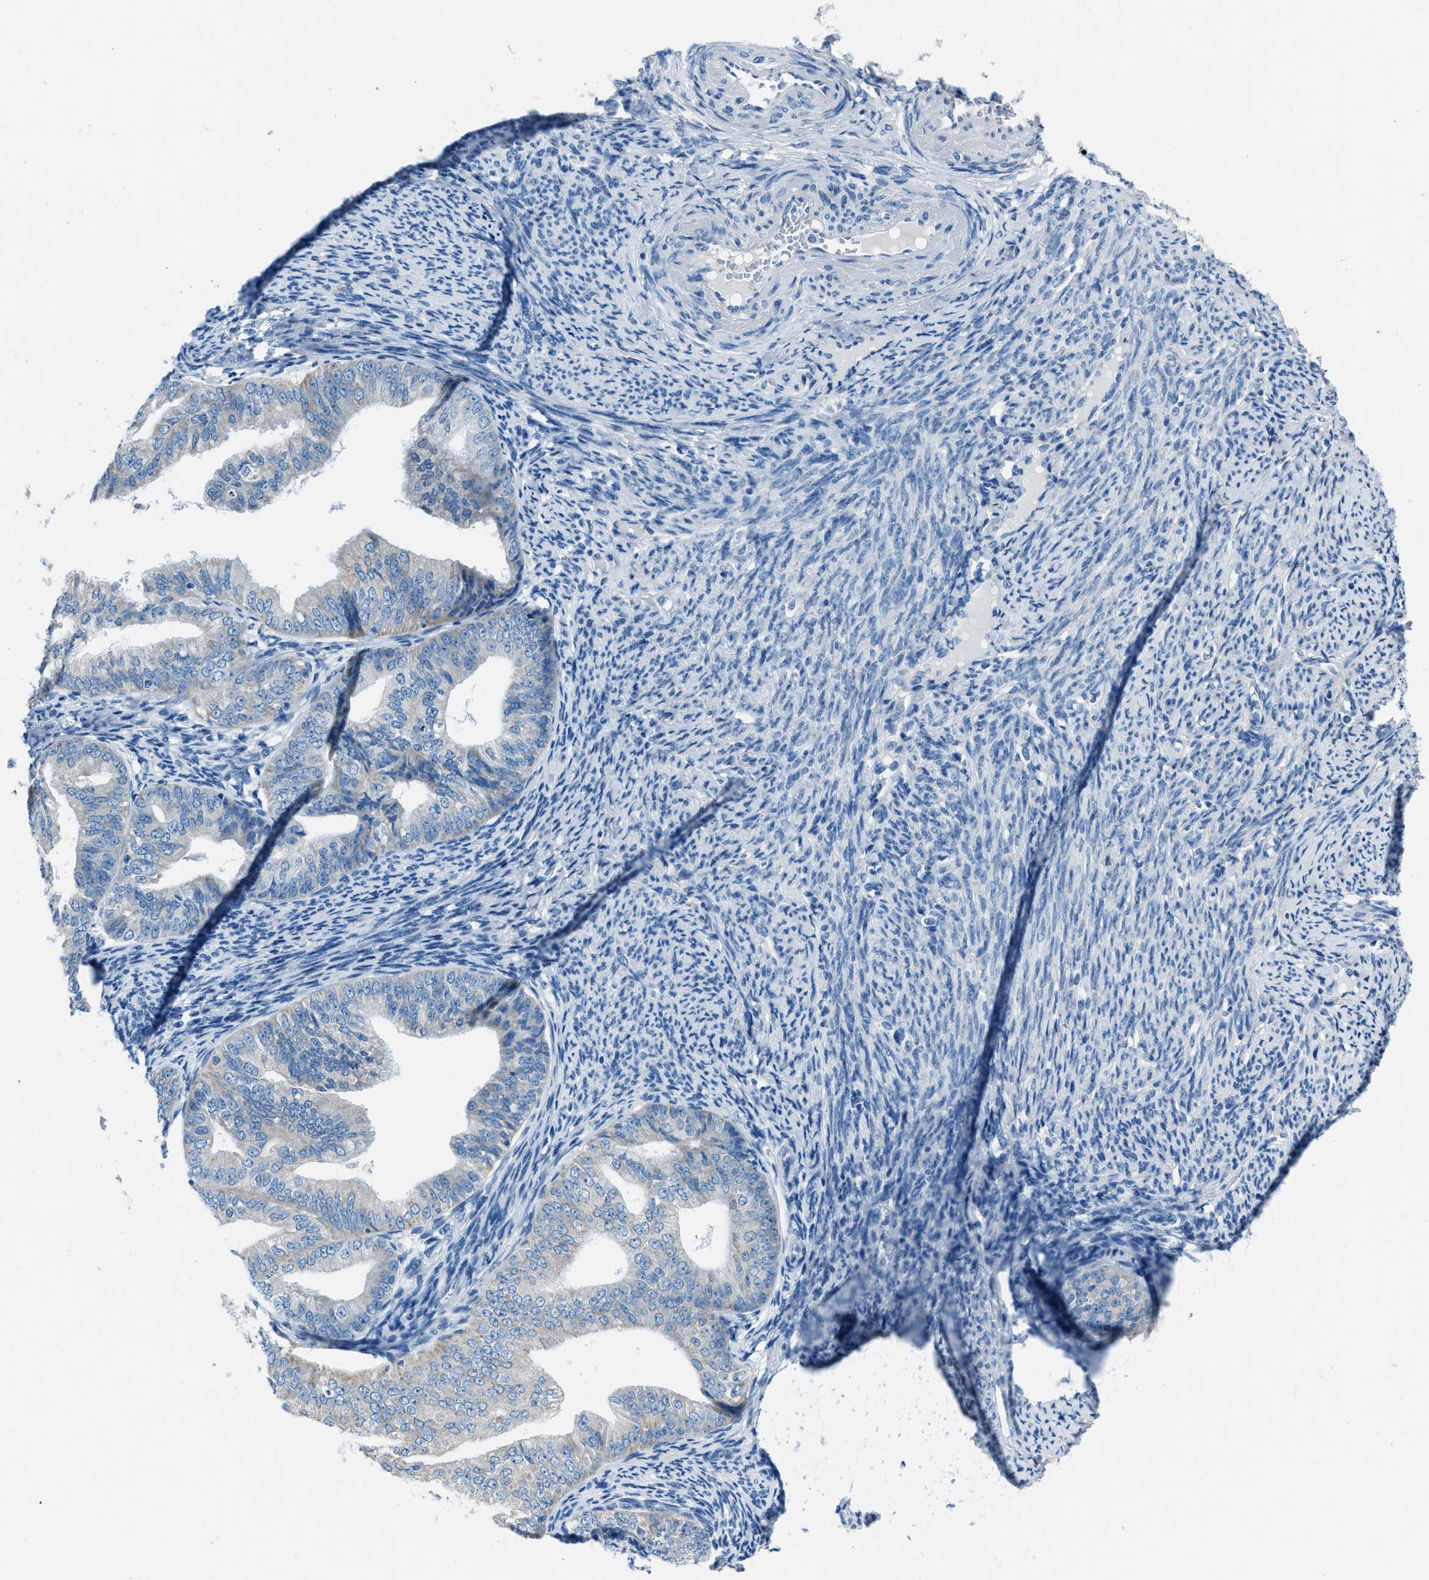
{"staining": {"intensity": "negative", "quantity": "none", "location": "none"}, "tissue": "endometrial cancer", "cell_type": "Tumor cells", "image_type": "cancer", "snomed": [{"axis": "morphology", "description": "Adenocarcinoma, NOS"}, {"axis": "topography", "description": "Endometrium"}], "caption": "High power microscopy histopathology image of an immunohistochemistry photomicrograph of endometrial adenocarcinoma, revealing no significant staining in tumor cells. (Immunohistochemistry (ihc), brightfield microscopy, high magnification).", "gene": "AMACR", "patient": {"sex": "female", "age": 63}}